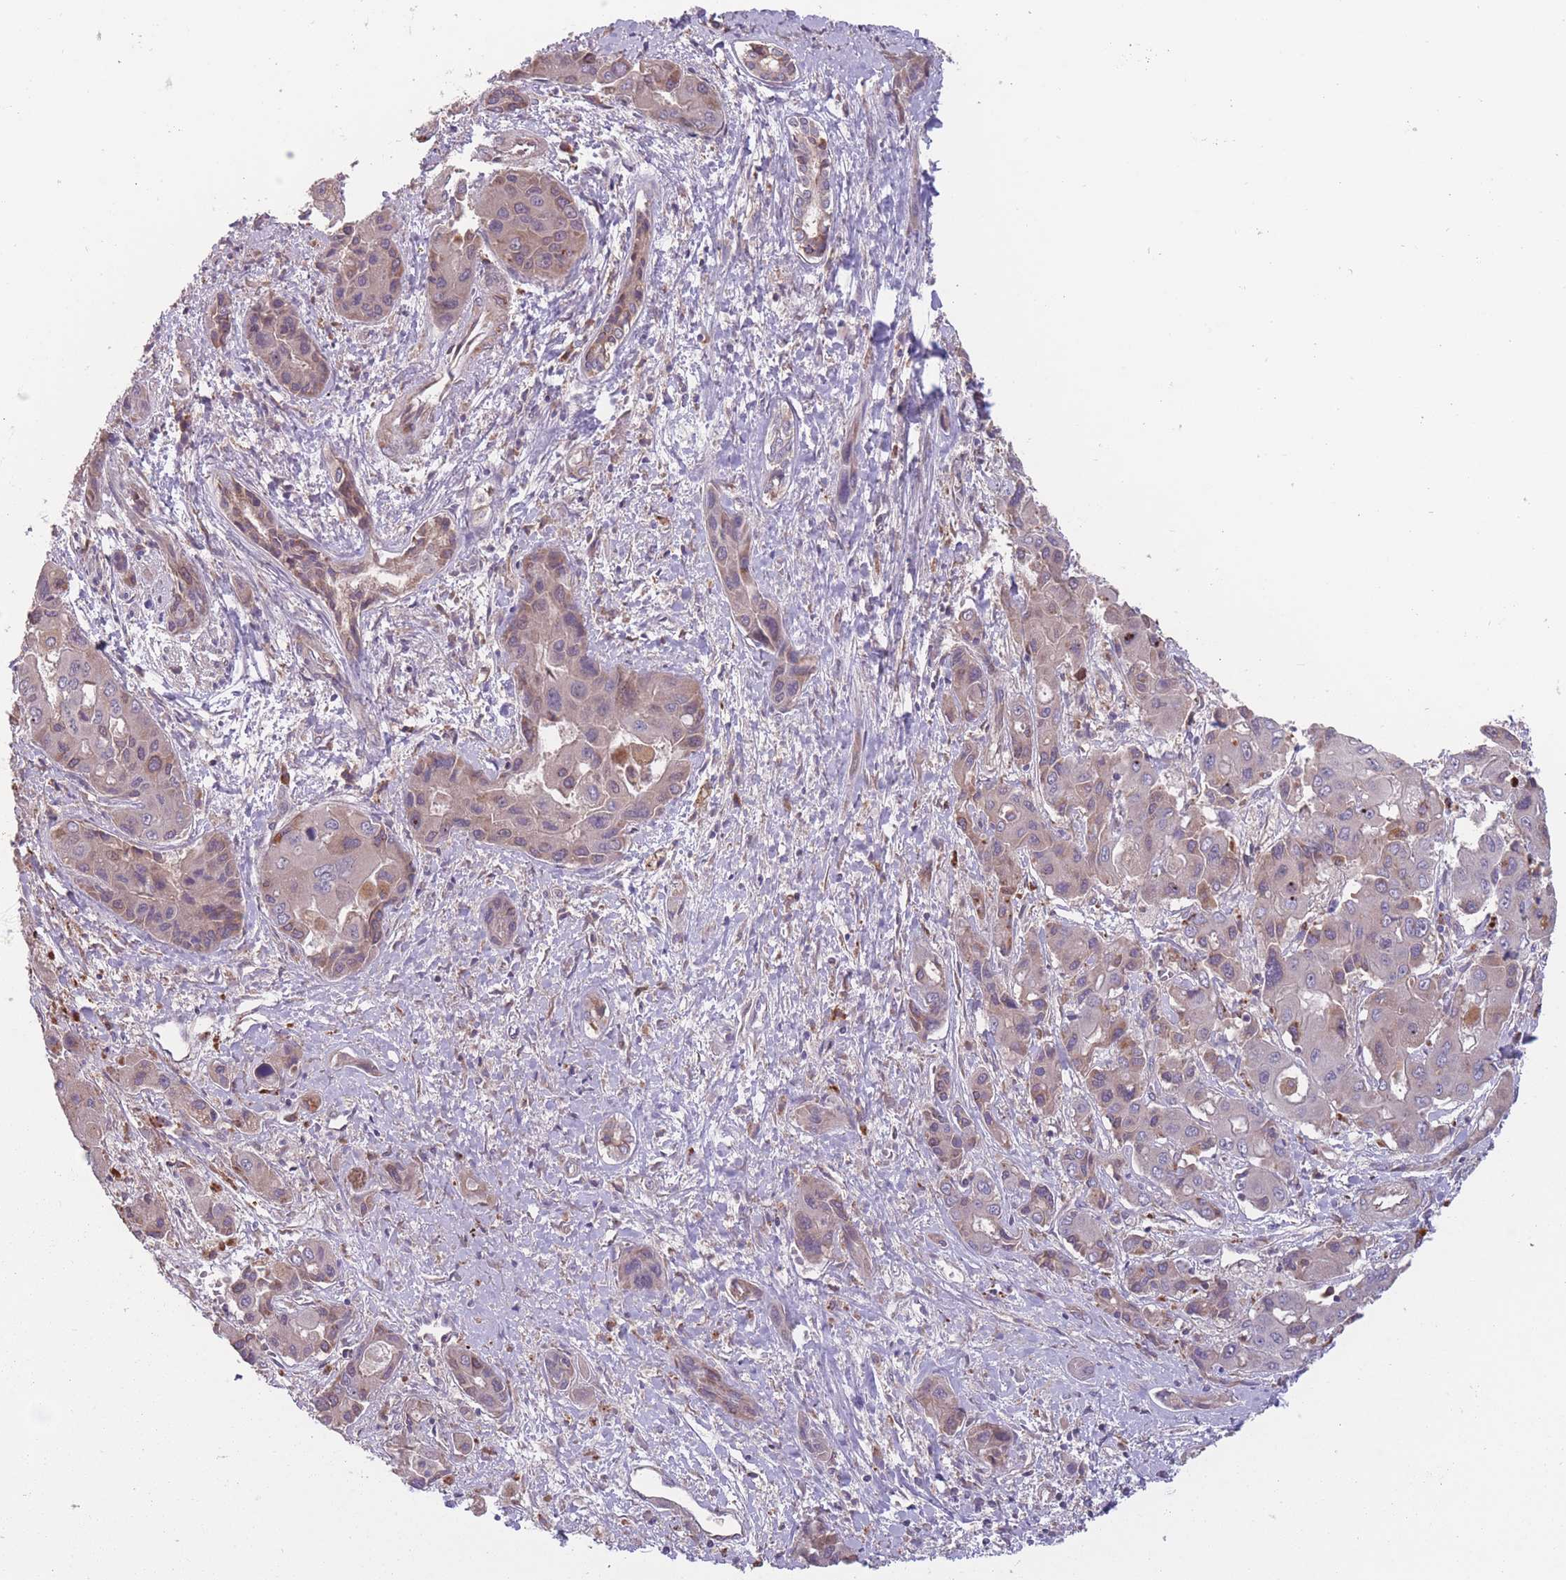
{"staining": {"intensity": "weak", "quantity": "<25%", "location": "cytoplasmic/membranous"}, "tissue": "liver cancer", "cell_type": "Tumor cells", "image_type": "cancer", "snomed": [{"axis": "morphology", "description": "Cholangiocarcinoma"}, {"axis": "topography", "description": "Liver"}], "caption": "Immunohistochemistry (IHC) of human liver cancer exhibits no expression in tumor cells.", "gene": "ITPKC", "patient": {"sex": "male", "age": 67}}